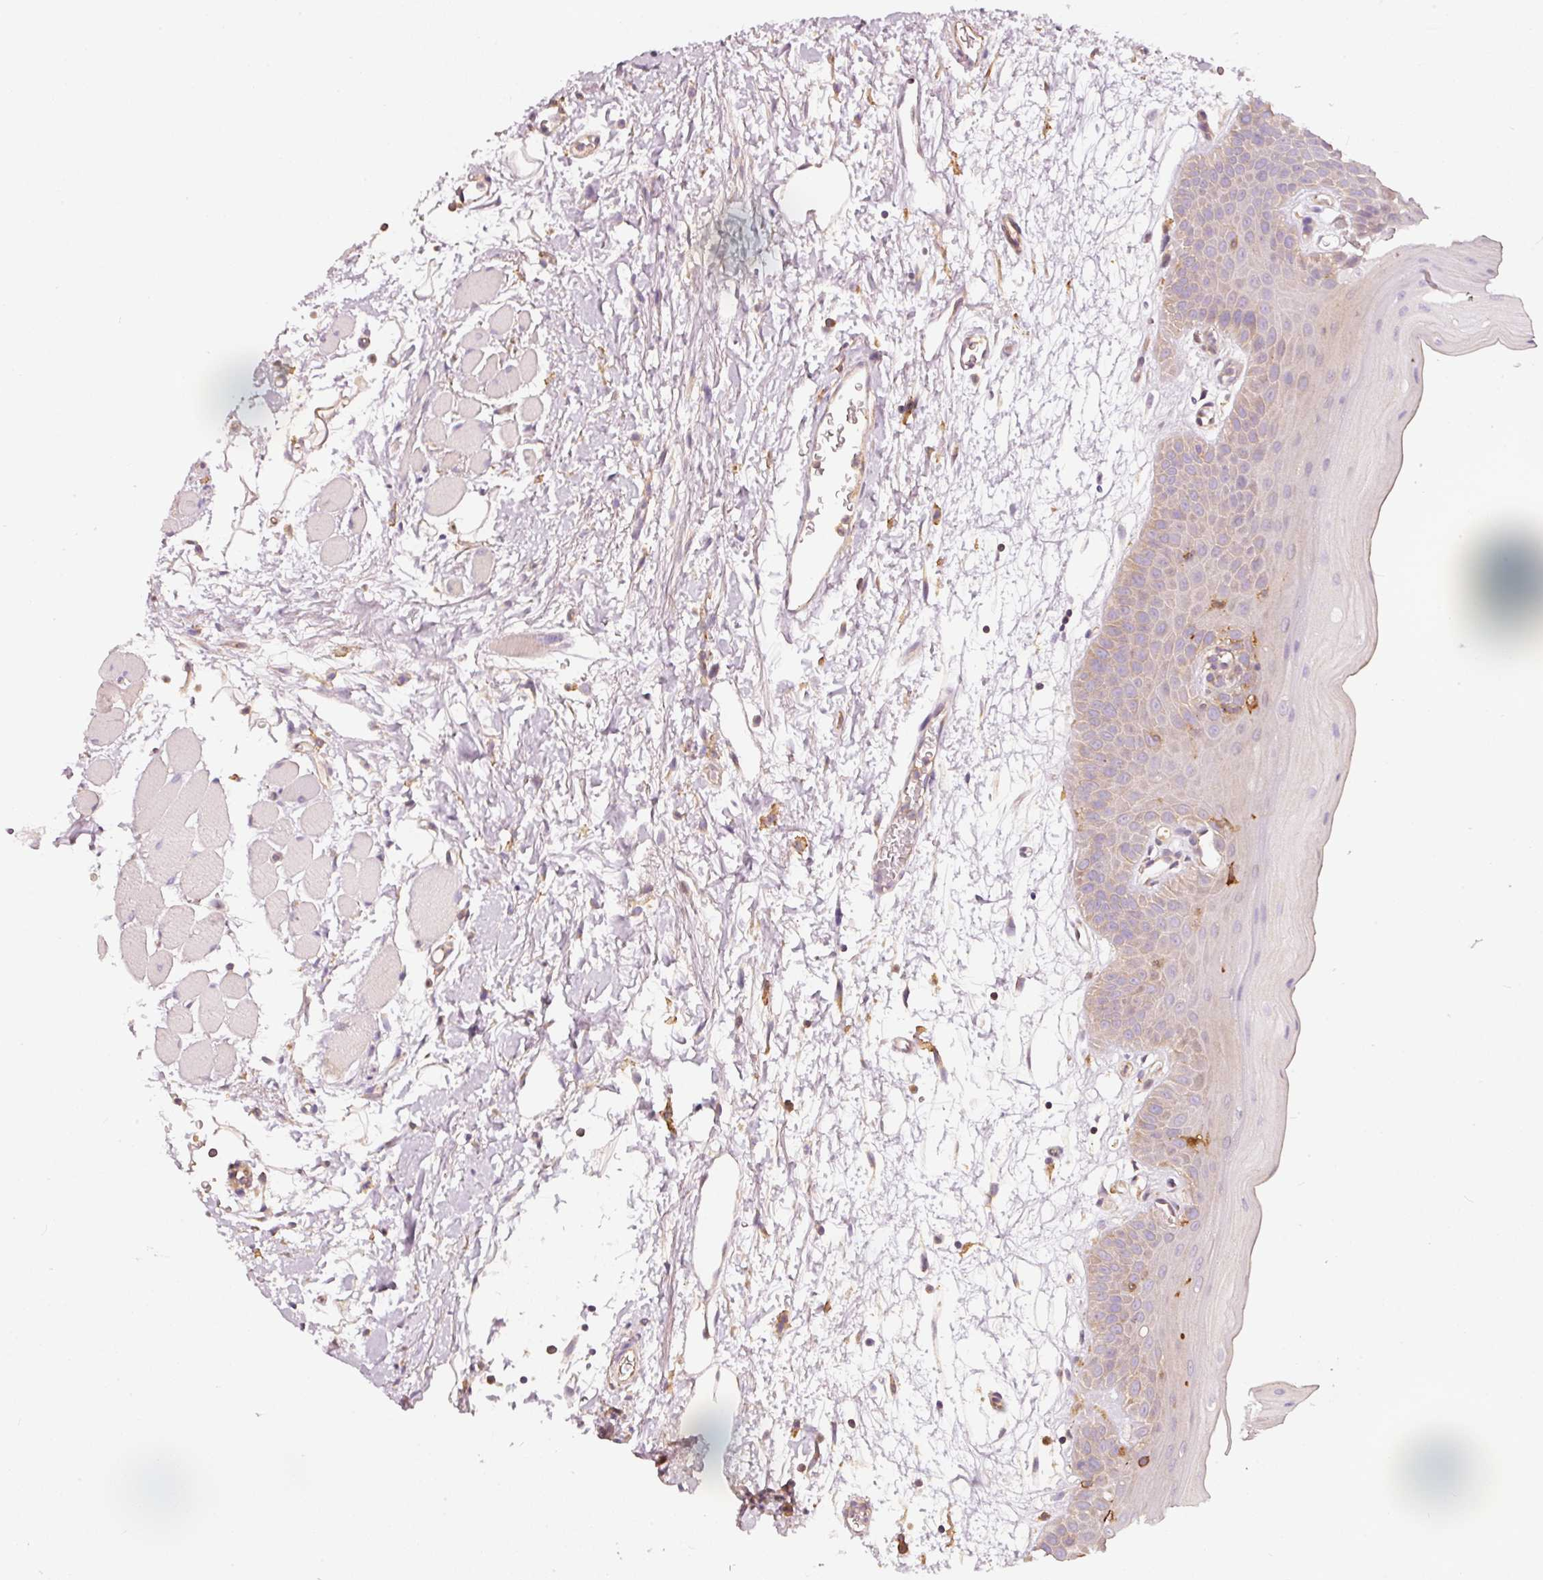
{"staining": {"intensity": "moderate", "quantity": "<25%", "location": "cytoplasmic/membranous"}, "tissue": "oral mucosa", "cell_type": "Squamous epithelial cells", "image_type": "normal", "snomed": [{"axis": "morphology", "description": "Normal tissue, NOS"}, {"axis": "topography", "description": "Oral tissue"}, {"axis": "topography", "description": "Tounge, NOS"}], "caption": "A micrograph of oral mucosa stained for a protein reveals moderate cytoplasmic/membranous brown staining in squamous epithelial cells.", "gene": "IQGAP2", "patient": {"sex": "female", "age": 59}}